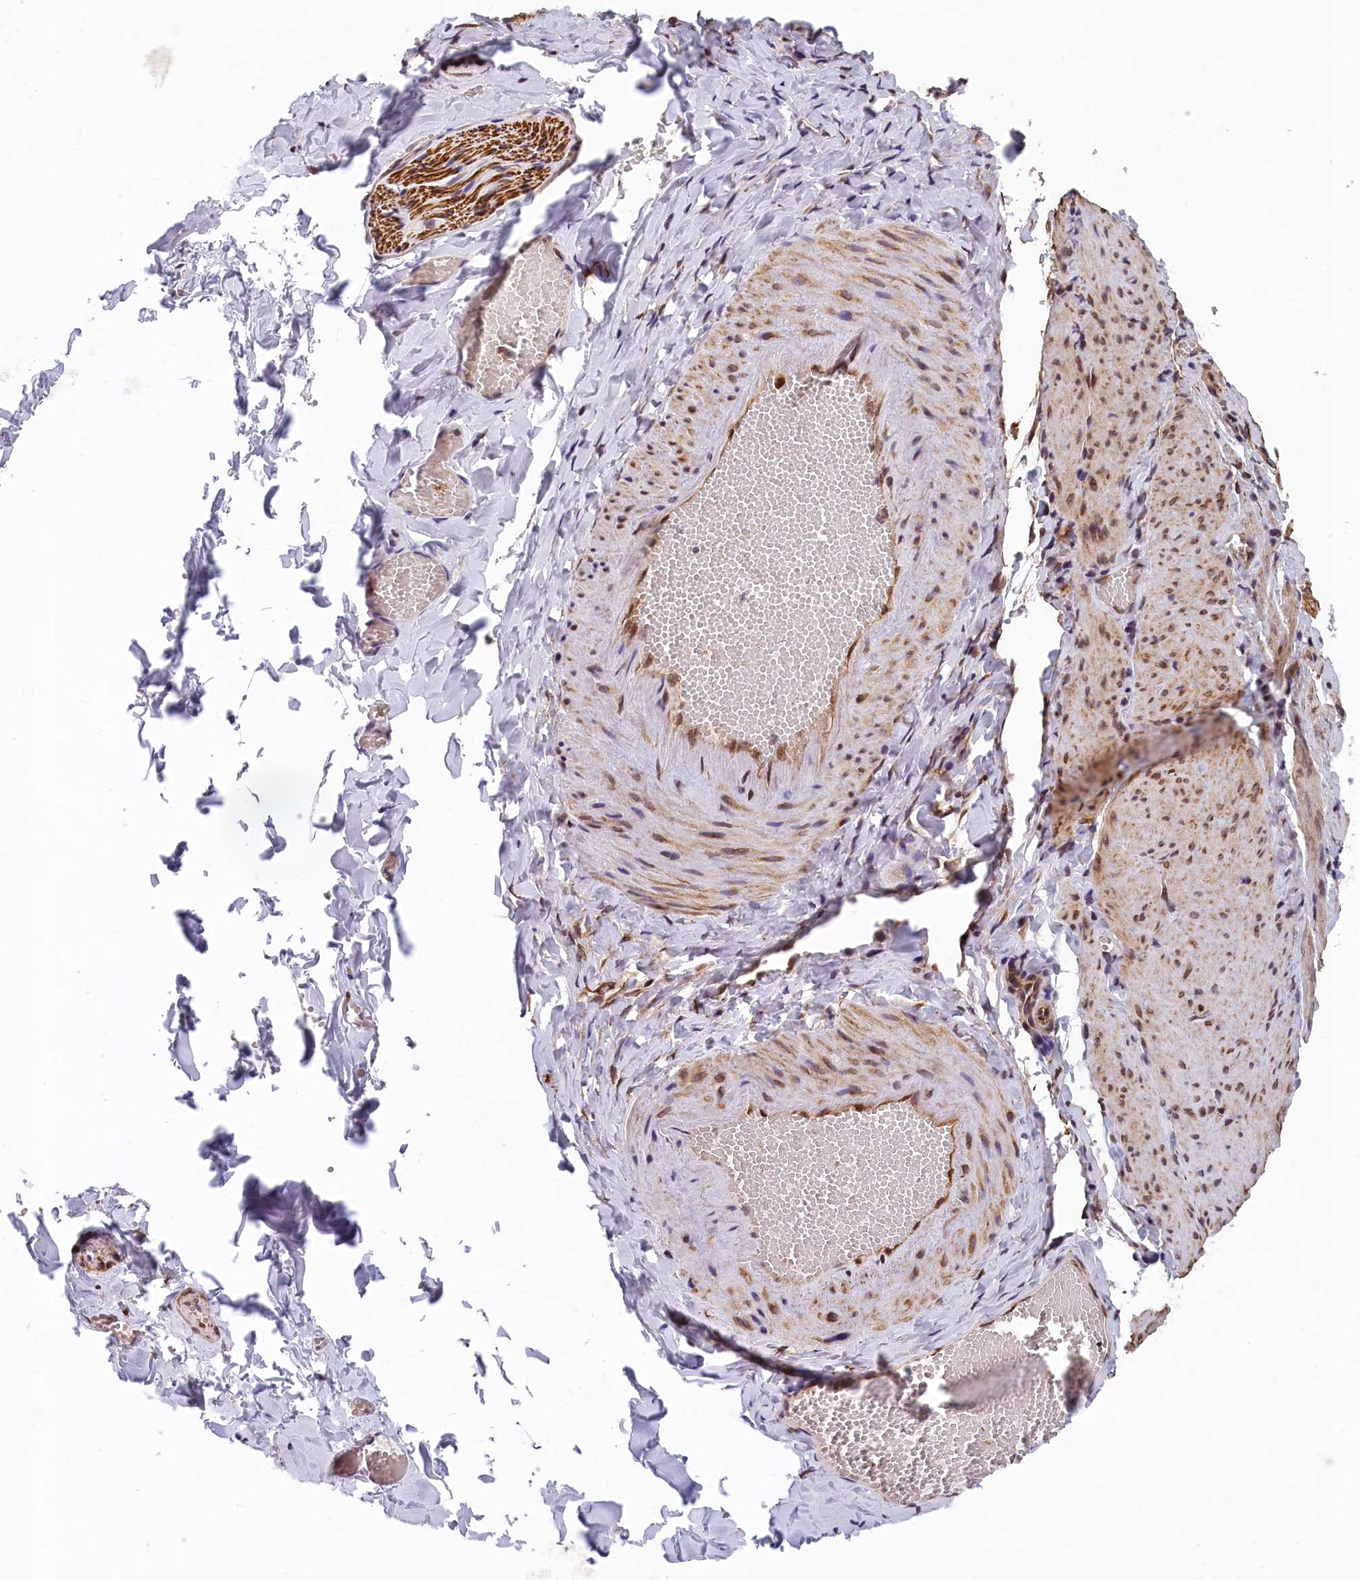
{"staining": {"intensity": "negative", "quantity": "none", "location": "none"}, "tissue": "adipose tissue", "cell_type": "Adipocytes", "image_type": "normal", "snomed": [{"axis": "morphology", "description": "Normal tissue, NOS"}, {"axis": "topography", "description": "Gallbladder"}, {"axis": "topography", "description": "Peripheral nerve tissue"}], "caption": "Immunohistochemistry of unremarkable adipose tissue reveals no positivity in adipocytes. The staining is performed using DAB brown chromogen with nuclei counter-stained in using hematoxylin.", "gene": "TMEM116", "patient": {"sex": "male", "age": 38}}